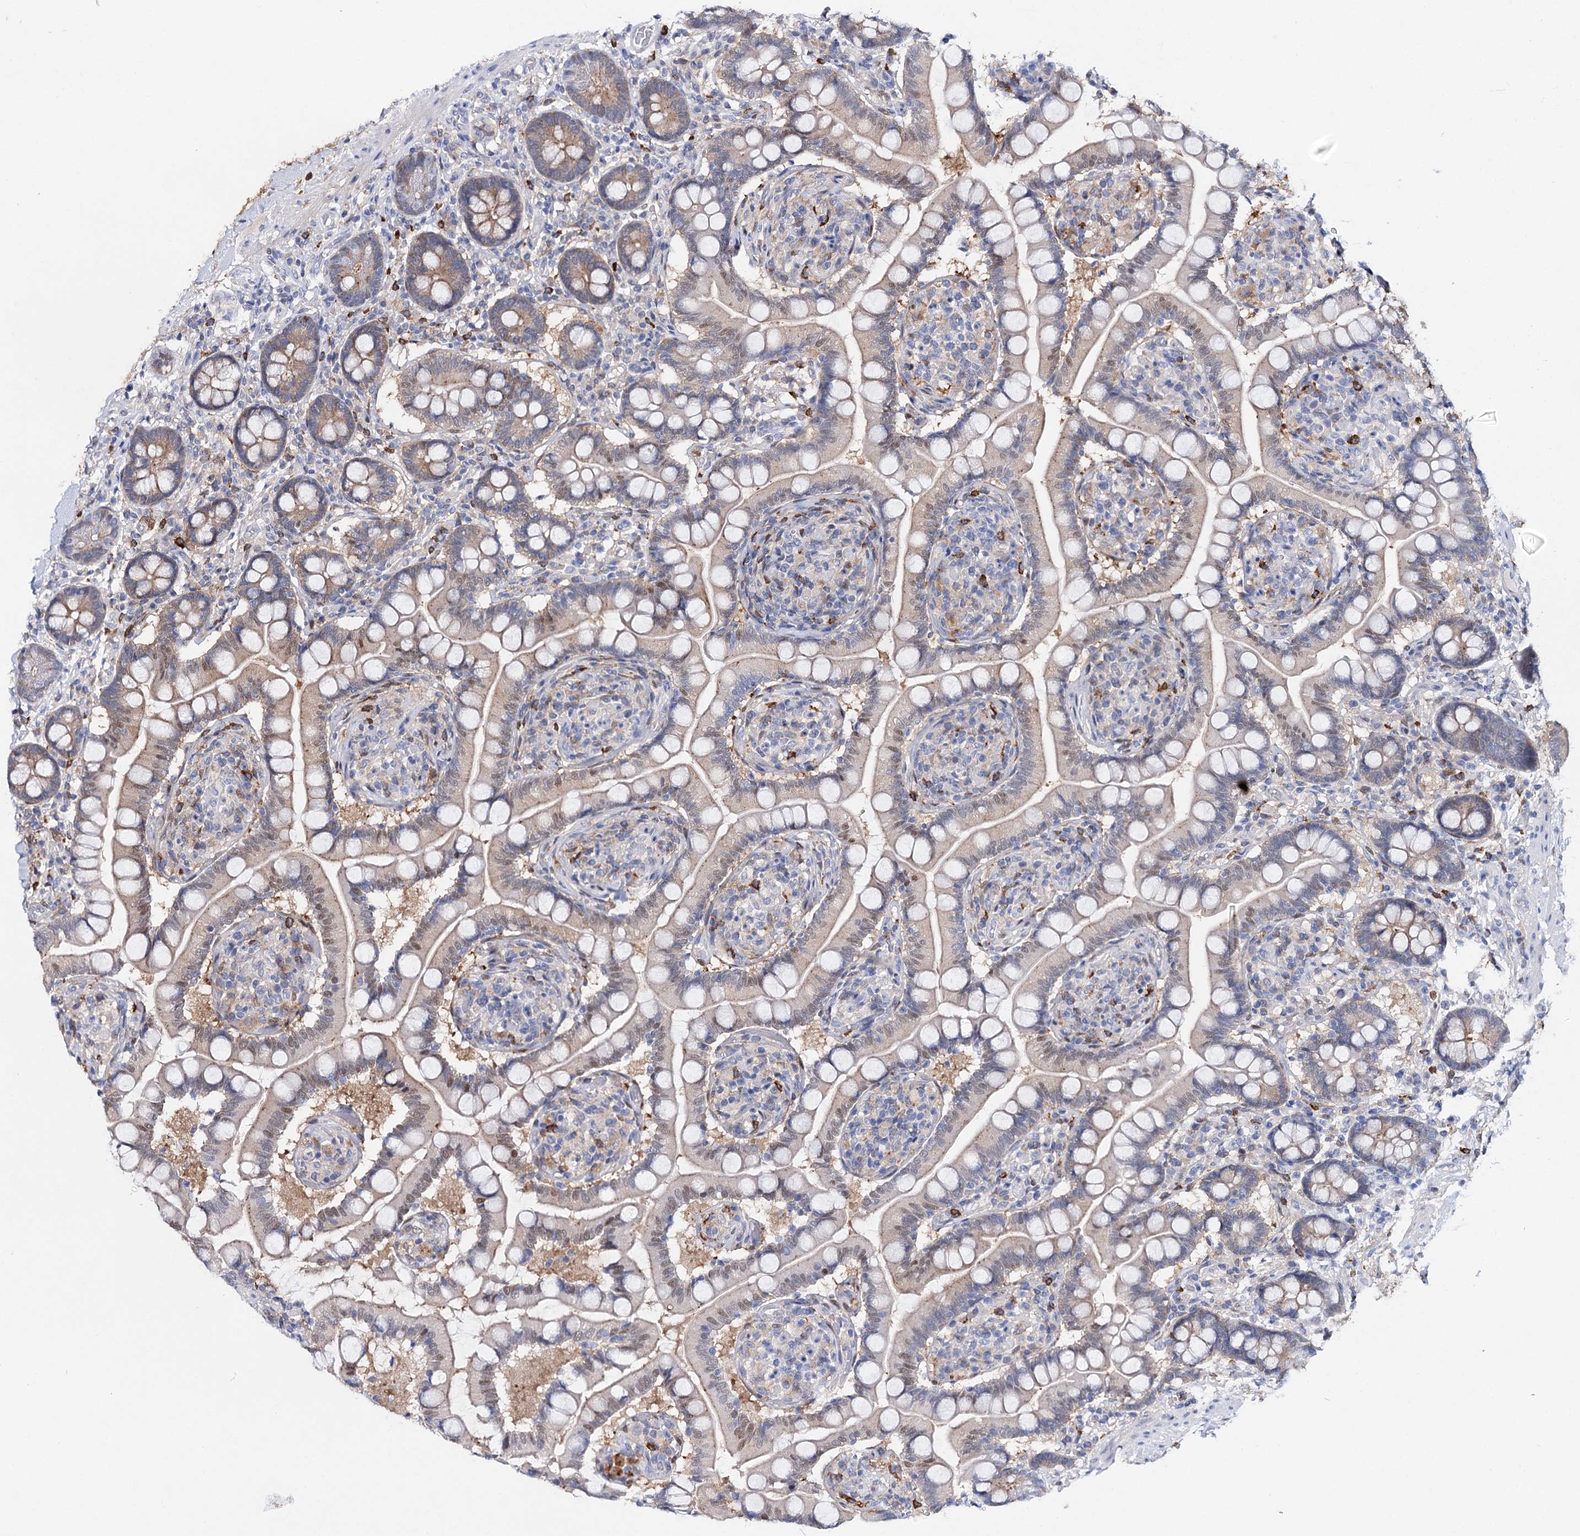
{"staining": {"intensity": "moderate", "quantity": "<25%", "location": "cytoplasmic/membranous,nuclear"}, "tissue": "small intestine", "cell_type": "Glandular cells", "image_type": "normal", "snomed": [{"axis": "morphology", "description": "Normal tissue, NOS"}, {"axis": "topography", "description": "Small intestine"}], "caption": "High-magnification brightfield microscopy of normal small intestine stained with DAB (brown) and counterstained with hematoxylin (blue). glandular cells exhibit moderate cytoplasmic/membranous,nuclear expression is present in approximately<25% of cells. The staining was performed using DAB, with brown indicating positive protein expression. Nuclei are stained blue with hematoxylin.", "gene": "CFAP46", "patient": {"sex": "female", "age": 64}}